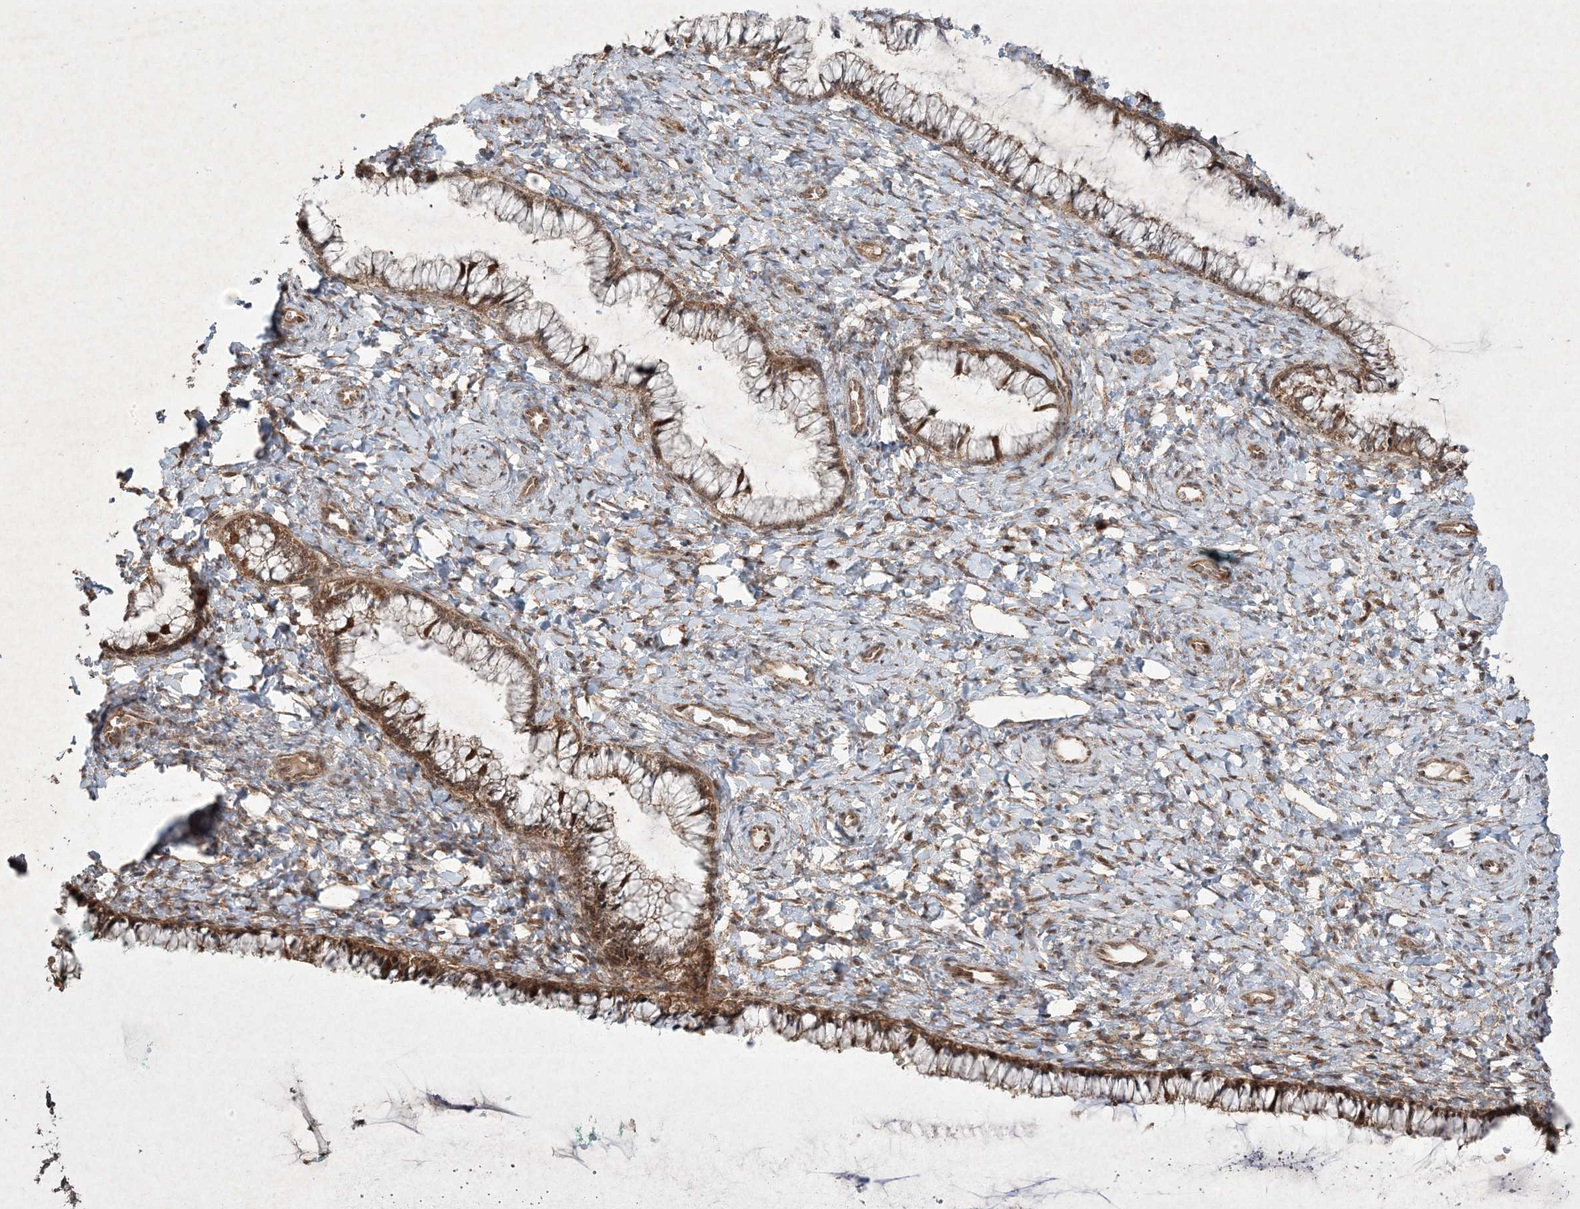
{"staining": {"intensity": "moderate", "quantity": "25%-75%", "location": "cytoplasmic/membranous"}, "tissue": "cervix", "cell_type": "Glandular cells", "image_type": "normal", "snomed": [{"axis": "morphology", "description": "Normal tissue, NOS"}, {"axis": "morphology", "description": "Adenocarcinoma, NOS"}, {"axis": "topography", "description": "Cervix"}], "caption": "High-power microscopy captured an immunohistochemistry image of benign cervix, revealing moderate cytoplasmic/membranous staining in about 25%-75% of glandular cells.", "gene": "PLEKHM2", "patient": {"sex": "female", "age": 29}}